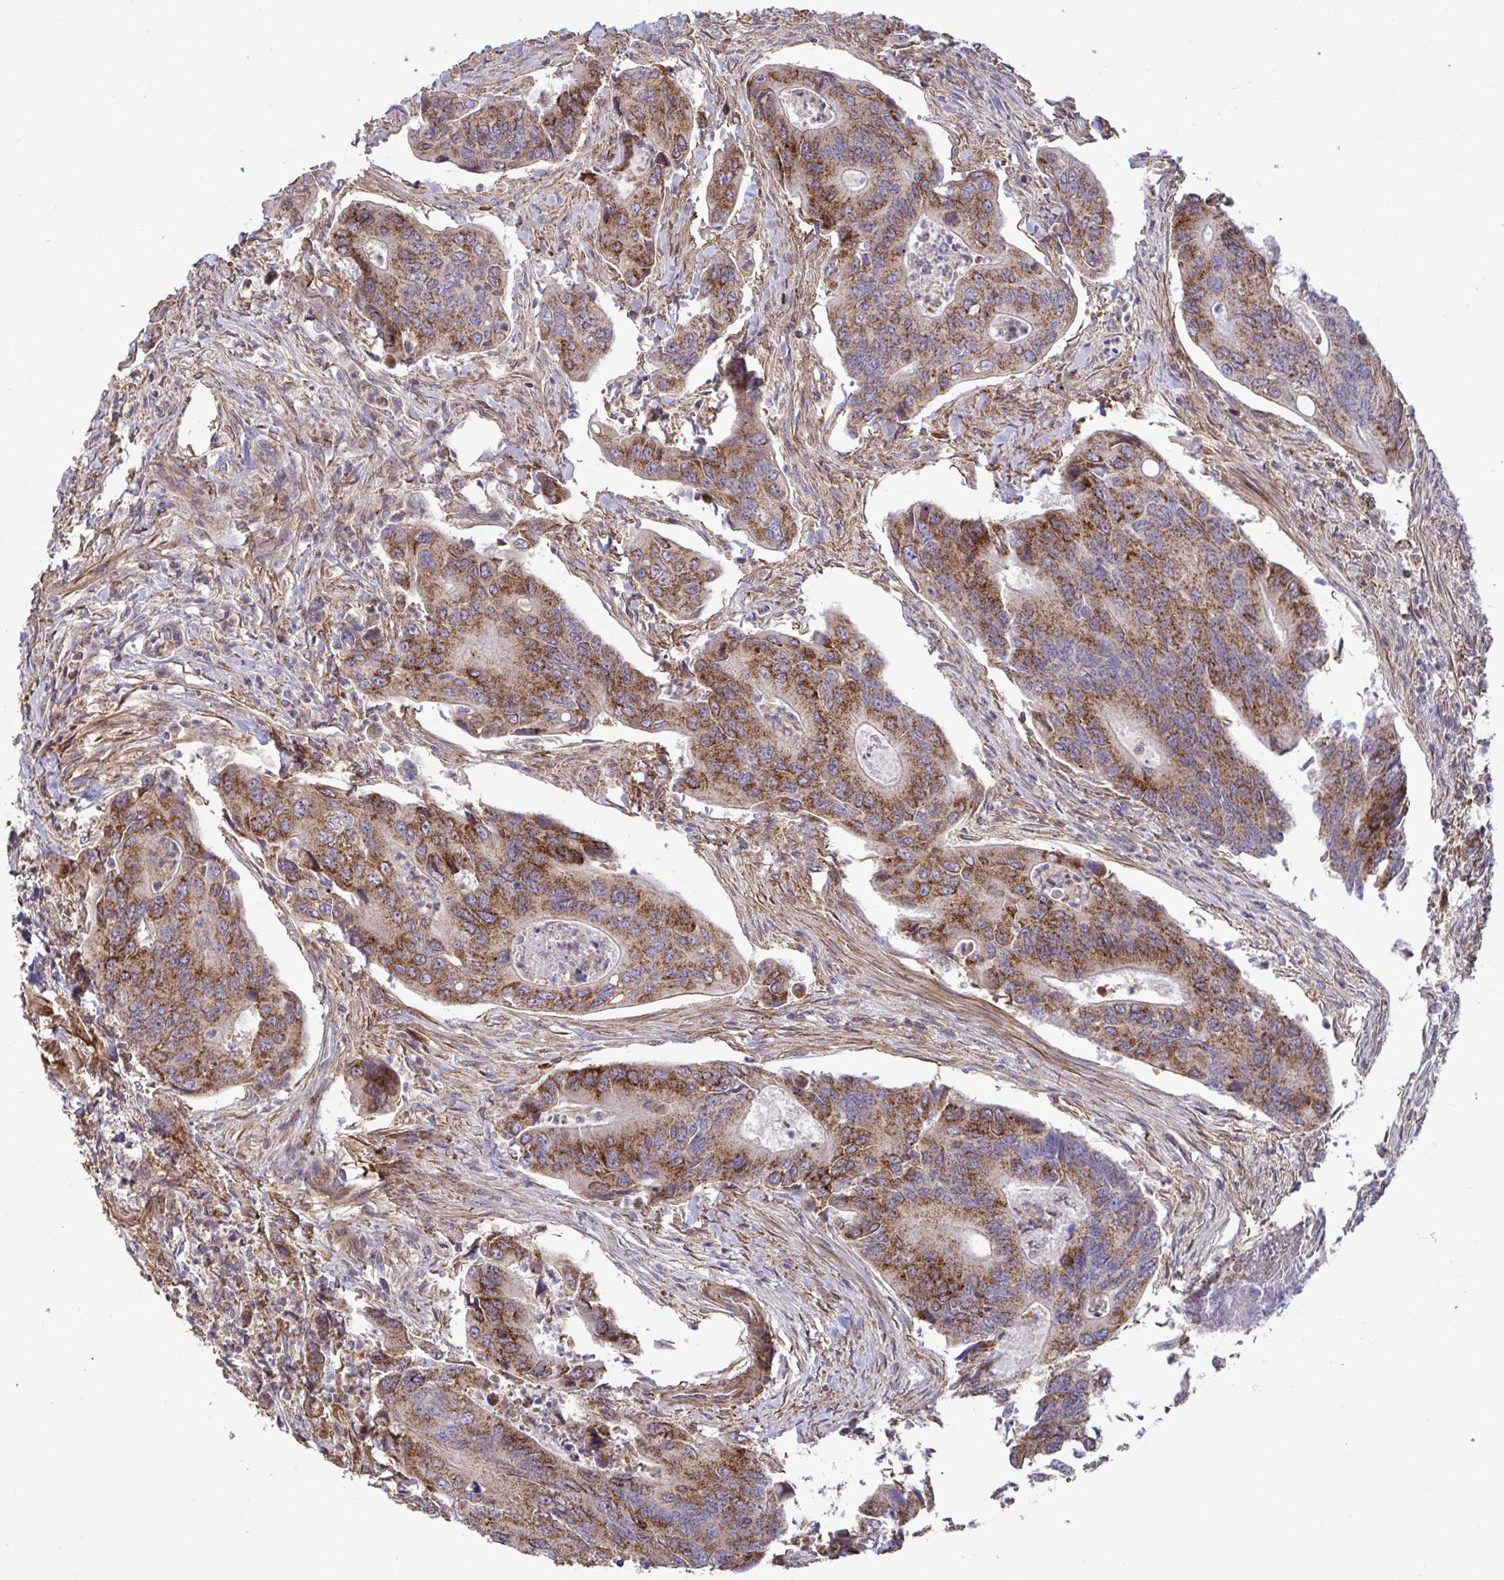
{"staining": {"intensity": "strong", "quantity": ">75%", "location": "cytoplasmic/membranous"}, "tissue": "colorectal cancer", "cell_type": "Tumor cells", "image_type": "cancer", "snomed": [{"axis": "morphology", "description": "Adenocarcinoma, NOS"}, {"axis": "topography", "description": "Colon"}], "caption": "Protein expression analysis of human adenocarcinoma (colorectal) reveals strong cytoplasmic/membranous staining in about >75% of tumor cells.", "gene": "SPRY1", "patient": {"sex": "female", "age": 67}}